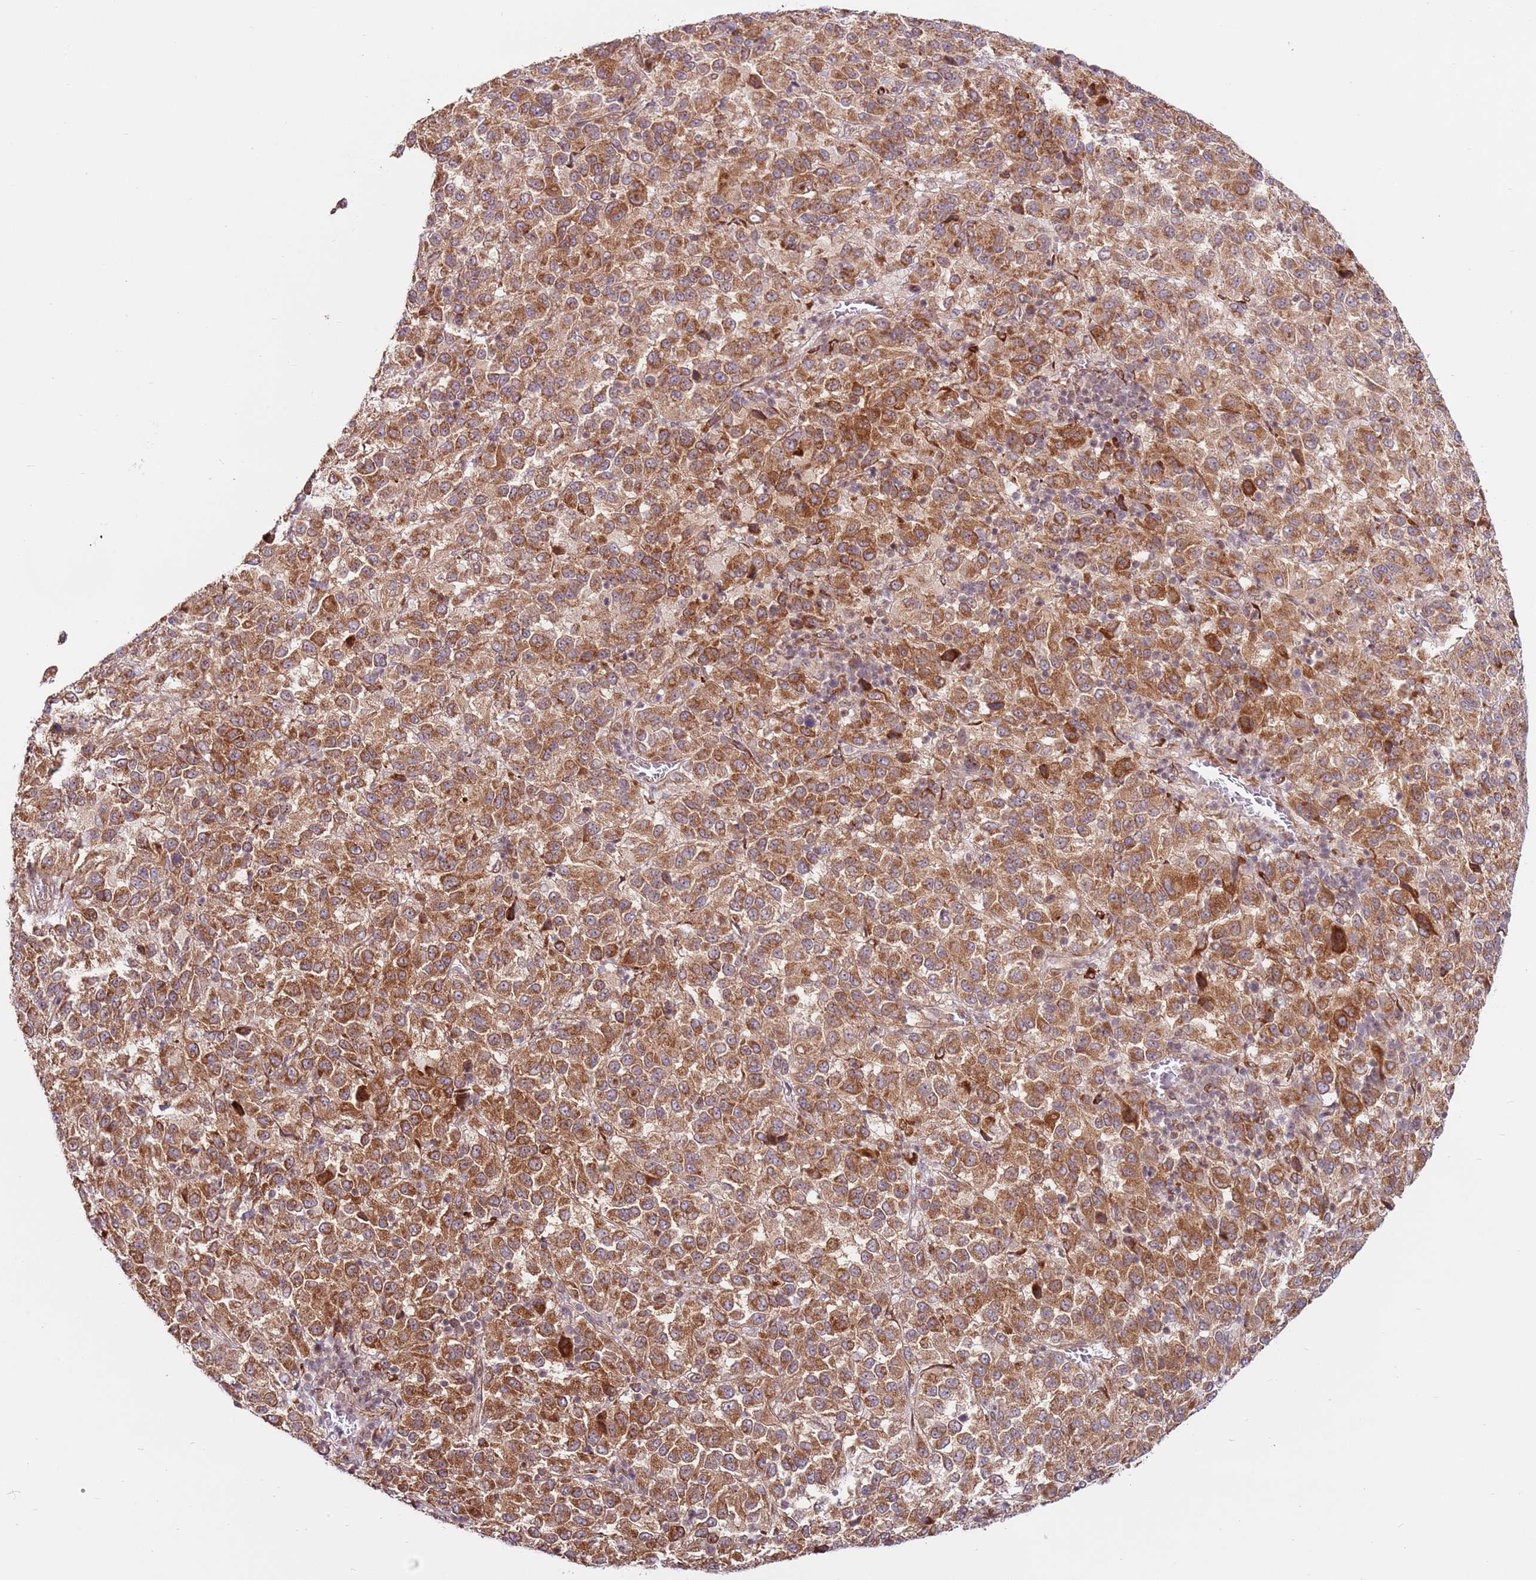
{"staining": {"intensity": "moderate", "quantity": ">75%", "location": "cytoplasmic/membranous"}, "tissue": "melanoma", "cell_type": "Tumor cells", "image_type": "cancer", "snomed": [{"axis": "morphology", "description": "Malignant melanoma, Metastatic site"}, {"axis": "topography", "description": "Lung"}], "caption": "This micrograph demonstrates immunohistochemistry (IHC) staining of human melanoma, with medium moderate cytoplasmic/membranous staining in approximately >75% of tumor cells.", "gene": "DCAF4", "patient": {"sex": "male", "age": 64}}